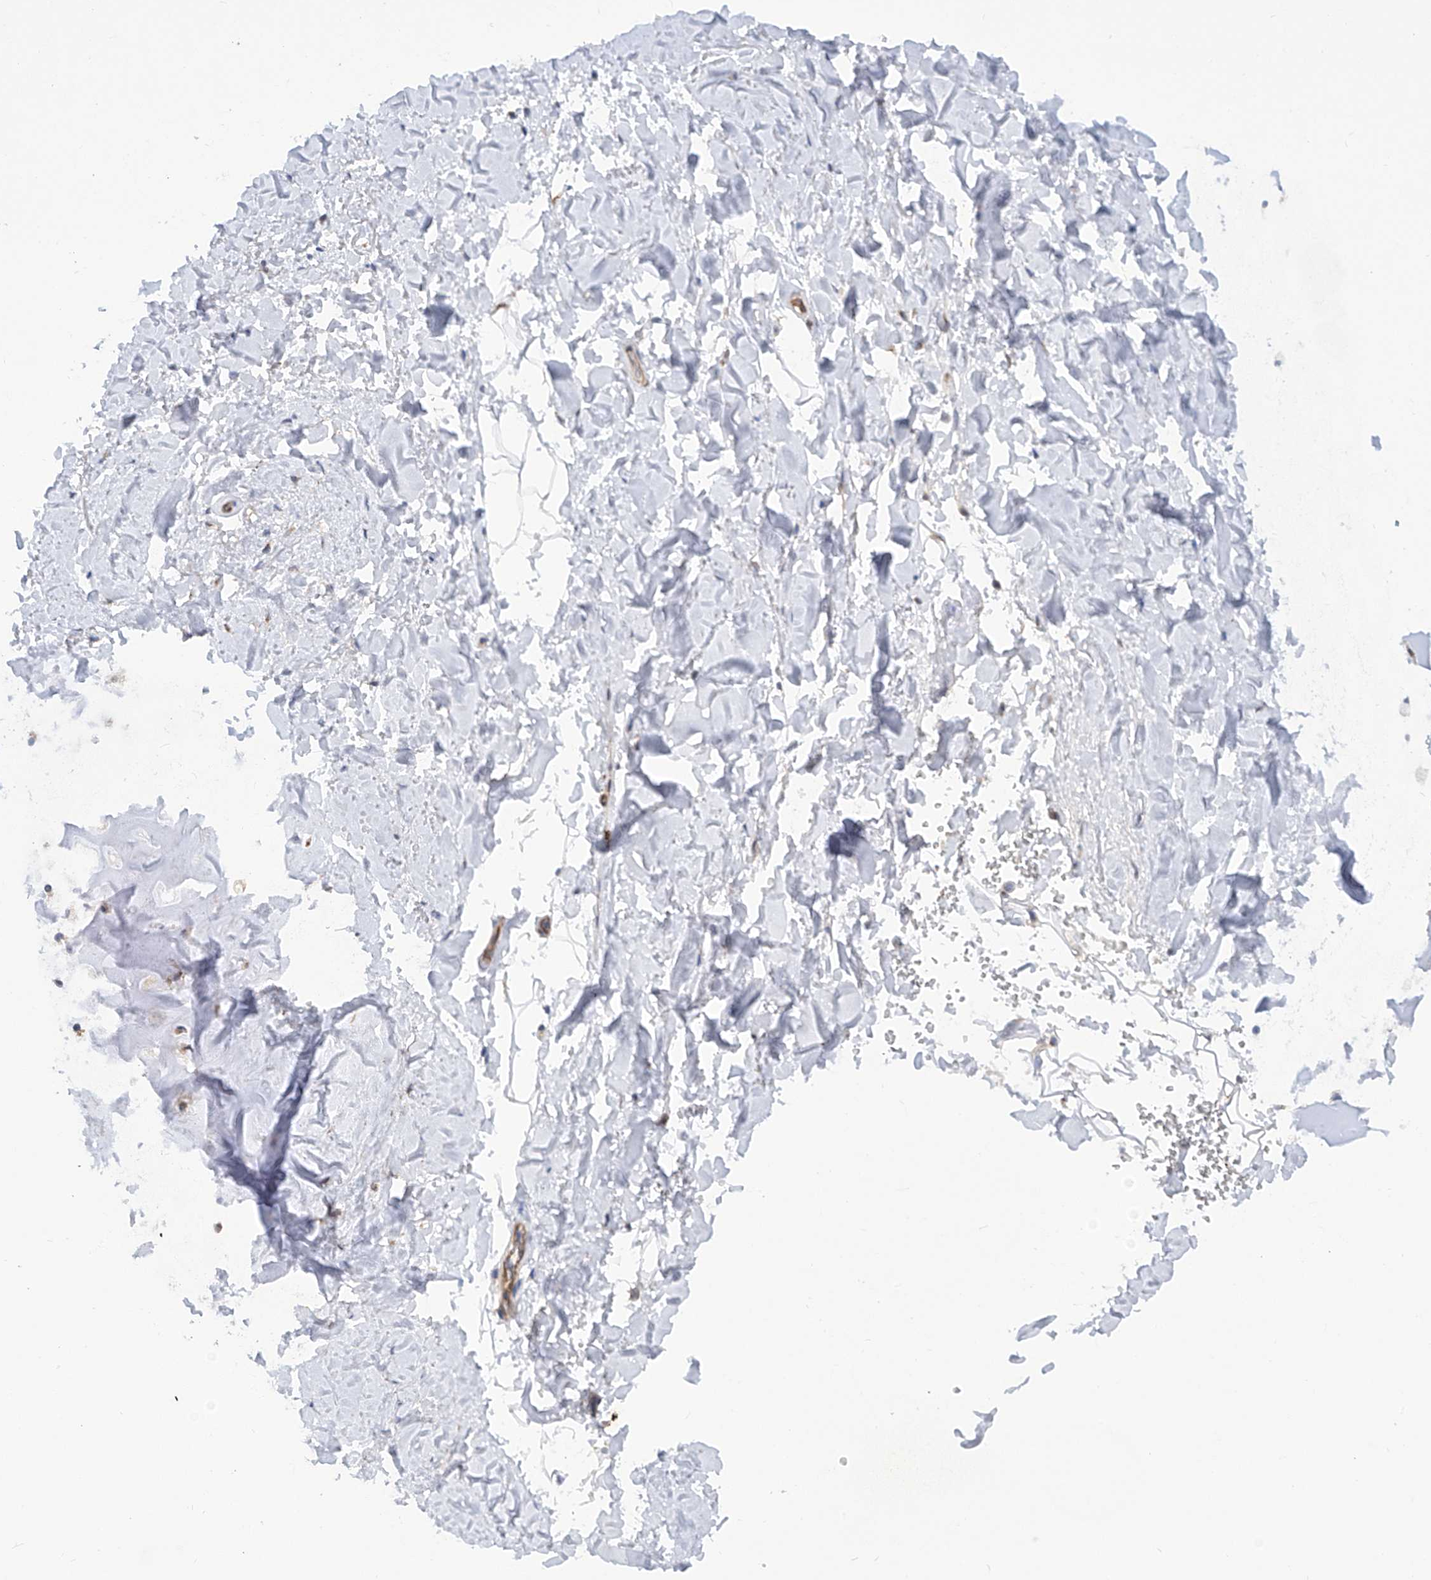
{"staining": {"intensity": "negative", "quantity": "none", "location": "none"}, "tissue": "adipose tissue", "cell_type": "Adipocytes", "image_type": "normal", "snomed": [{"axis": "morphology", "description": "Normal tissue, NOS"}, {"axis": "topography", "description": "Cartilage tissue"}], "caption": "This is a histopathology image of immunohistochemistry (IHC) staining of unremarkable adipose tissue, which shows no expression in adipocytes.", "gene": "ZNF490", "patient": {"sex": "female", "age": 63}}